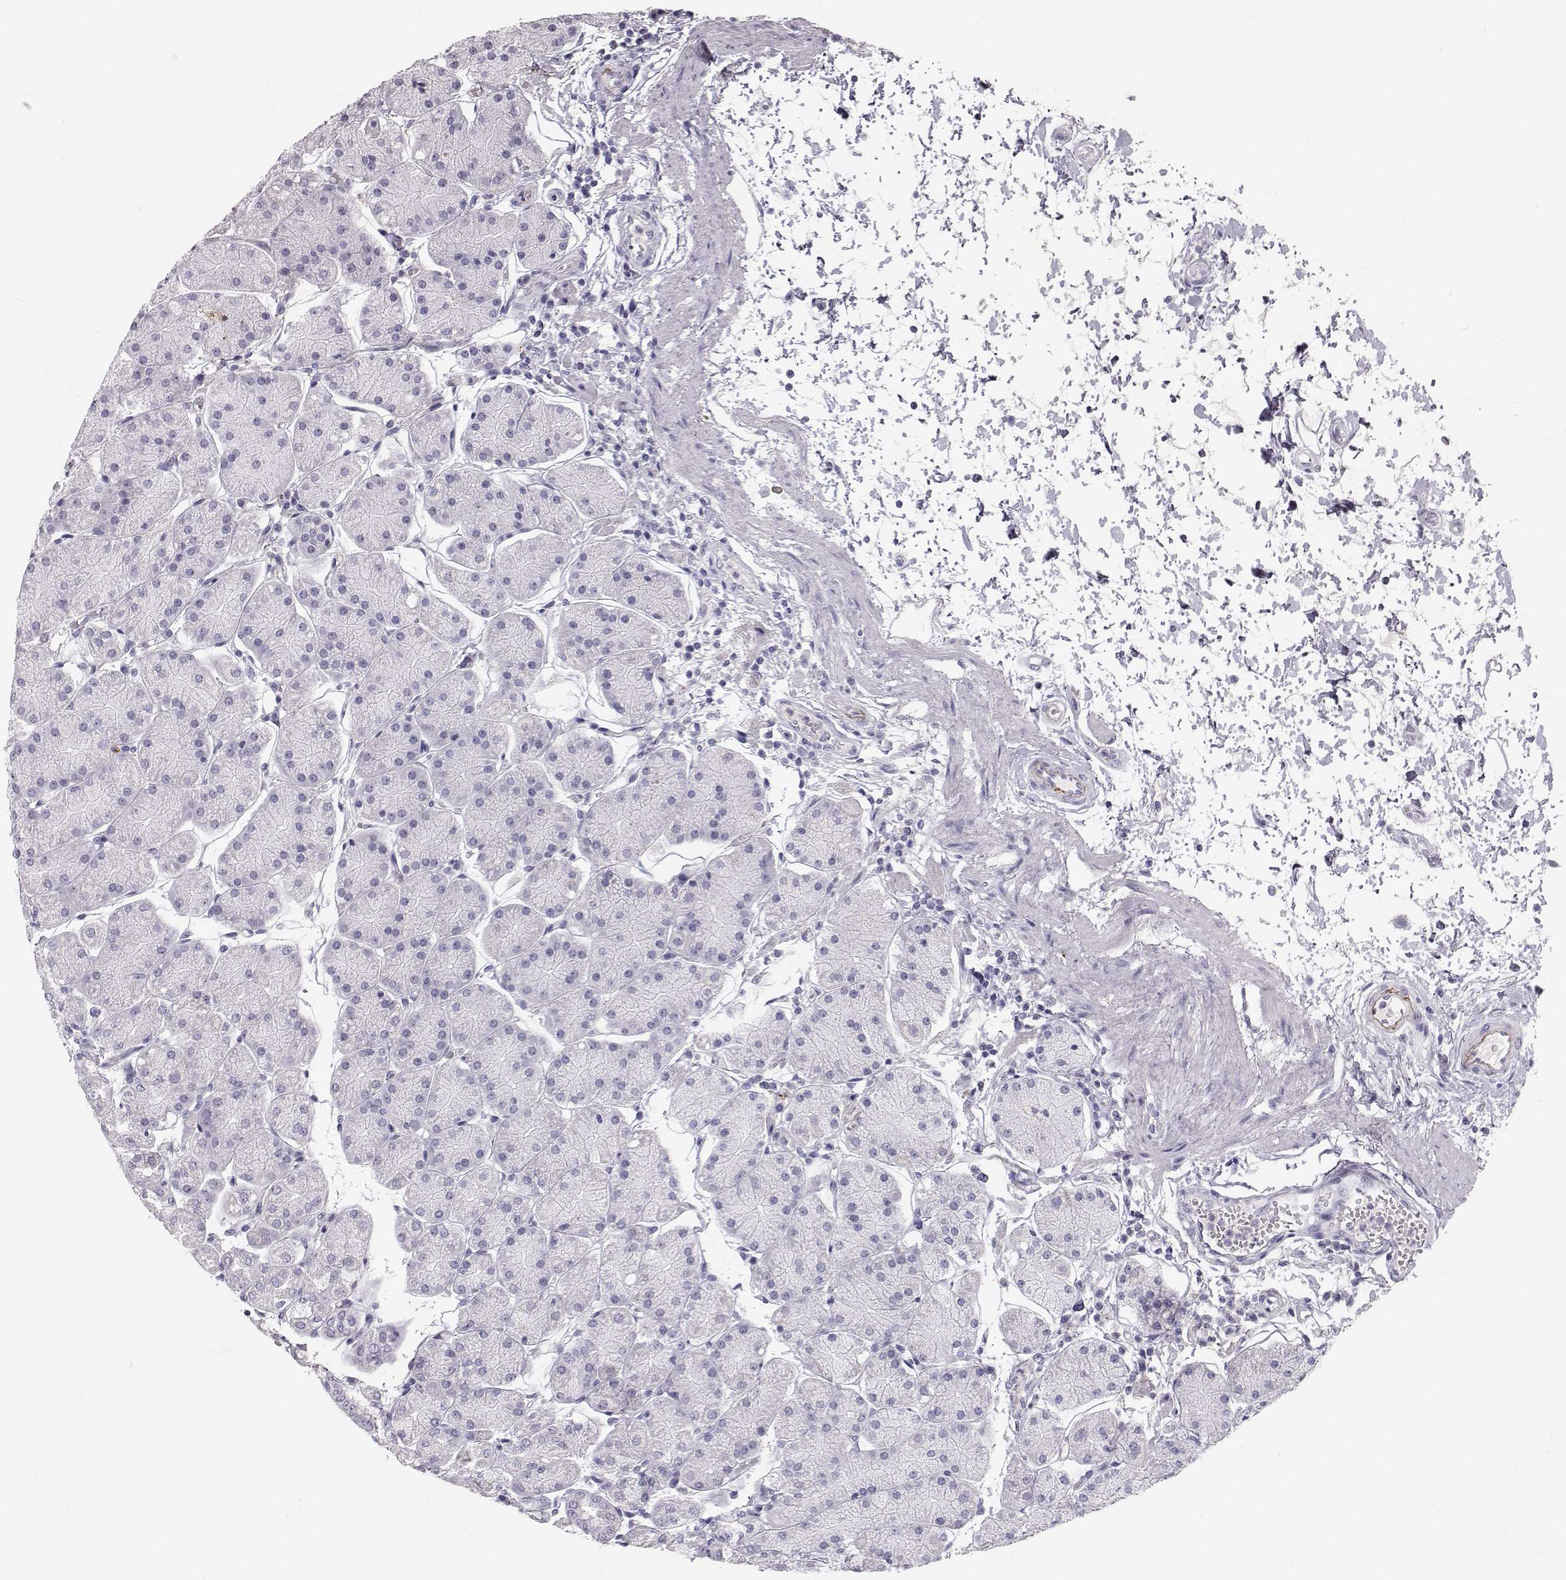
{"staining": {"intensity": "negative", "quantity": "none", "location": "none"}, "tissue": "stomach", "cell_type": "Glandular cells", "image_type": "normal", "snomed": [{"axis": "morphology", "description": "Normal tissue, NOS"}, {"axis": "topography", "description": "Stomach"}], "caption": "The micrograph exhibits no significant staining in glandular cells of stomach. (DAB immunohistochemistry visualized using brightfield microscopy, high magnification).", "gene": "KRTAP16", "patient": {"sex": "male", "age": 54}}